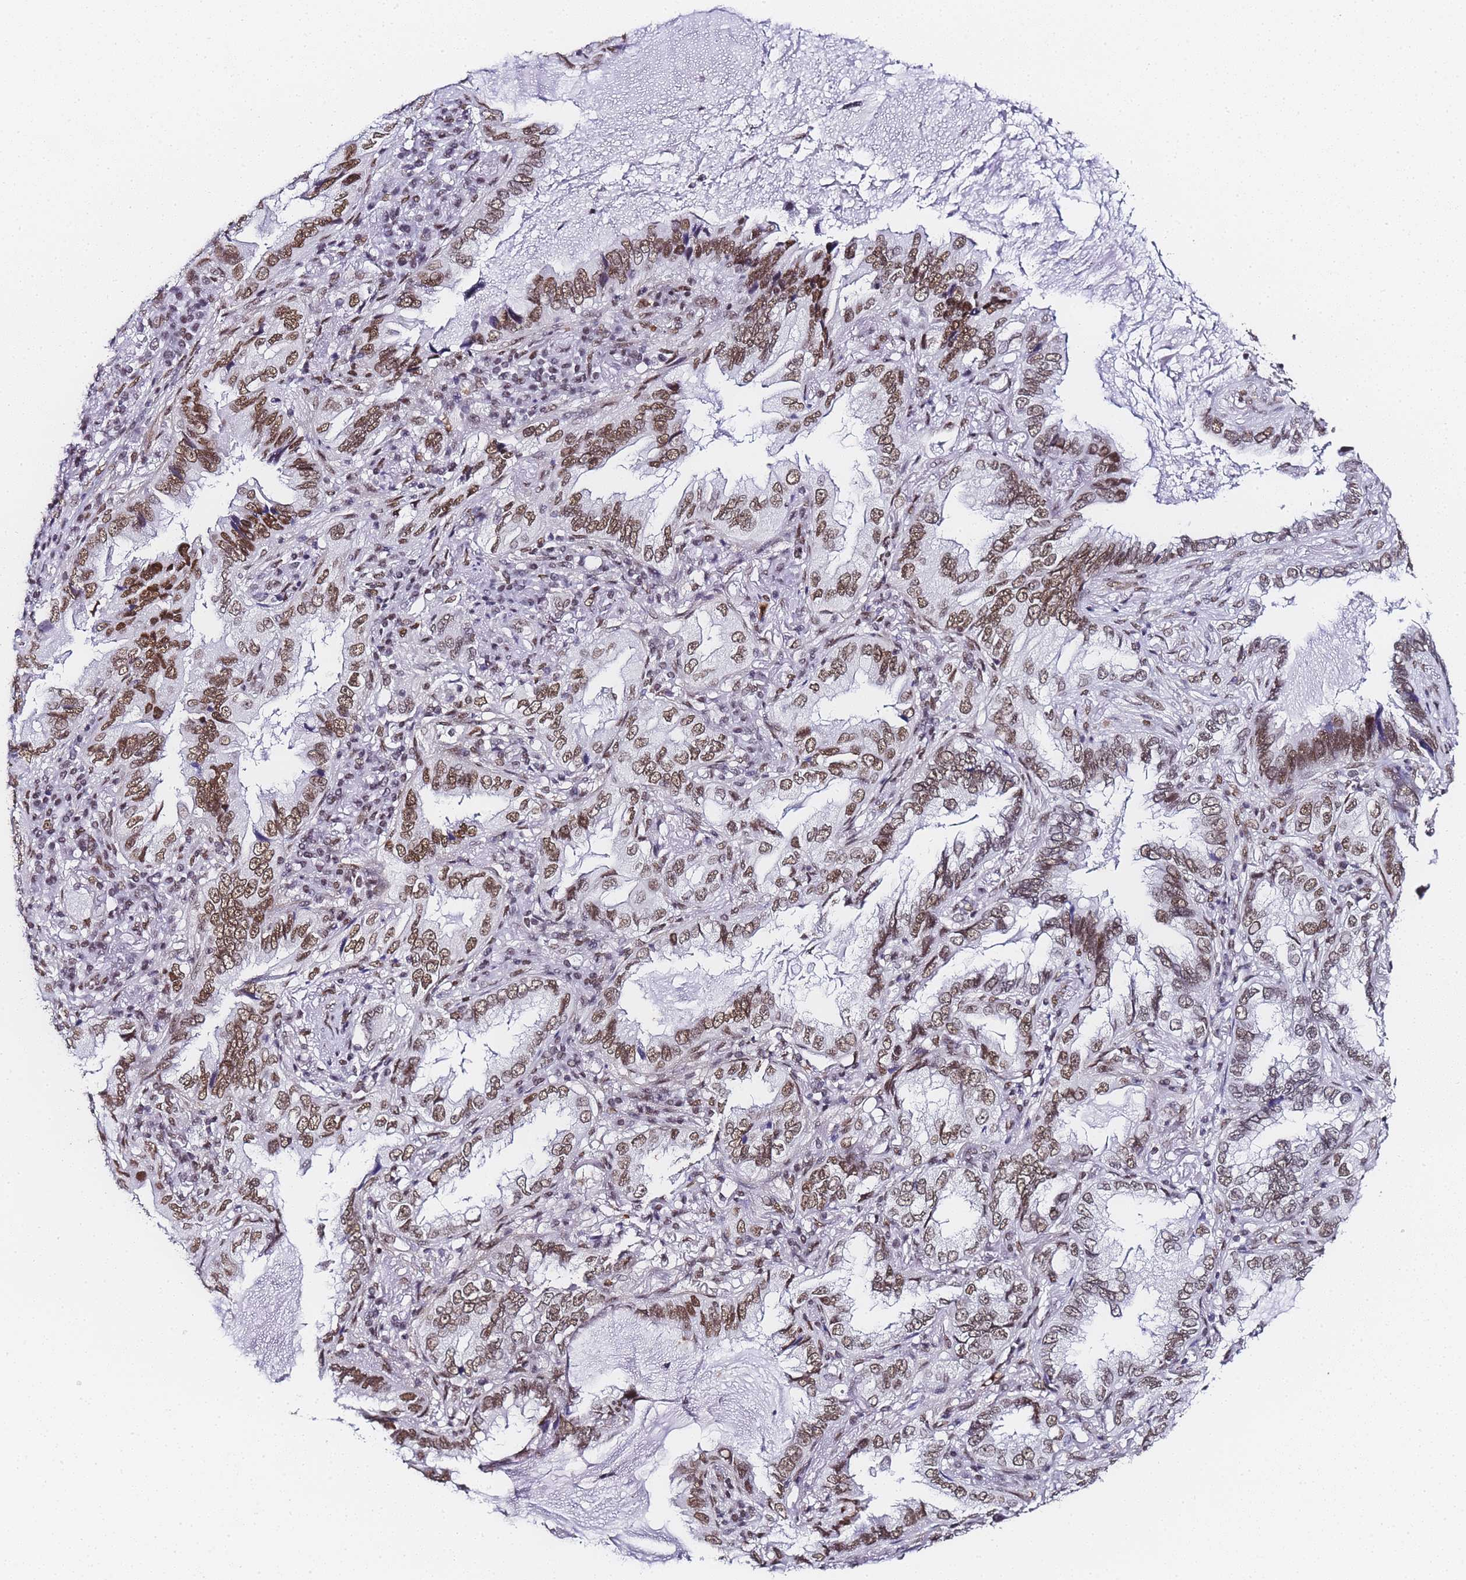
{"staining": {"intensity": "moderate", "quantity": ">75%", "location": "nuclear"}, "tissue": "lung cancer", "cell_type": "Tumor cells", "image_type": "cancer", "snomed": [{"axis": "morphology", "description": "Adenocarcinoma, NOS"}, {"axis": "topography", "description": "Lung"}], "caption": "There is medium levels of moderate nuclear expression in tumor cells of lung cancer (adenocarcinoma), as demonstrated by immunohistochemical staining (brown color).", "gene": "POLR1A", "patient": {"sex": "female", "age": 69}}